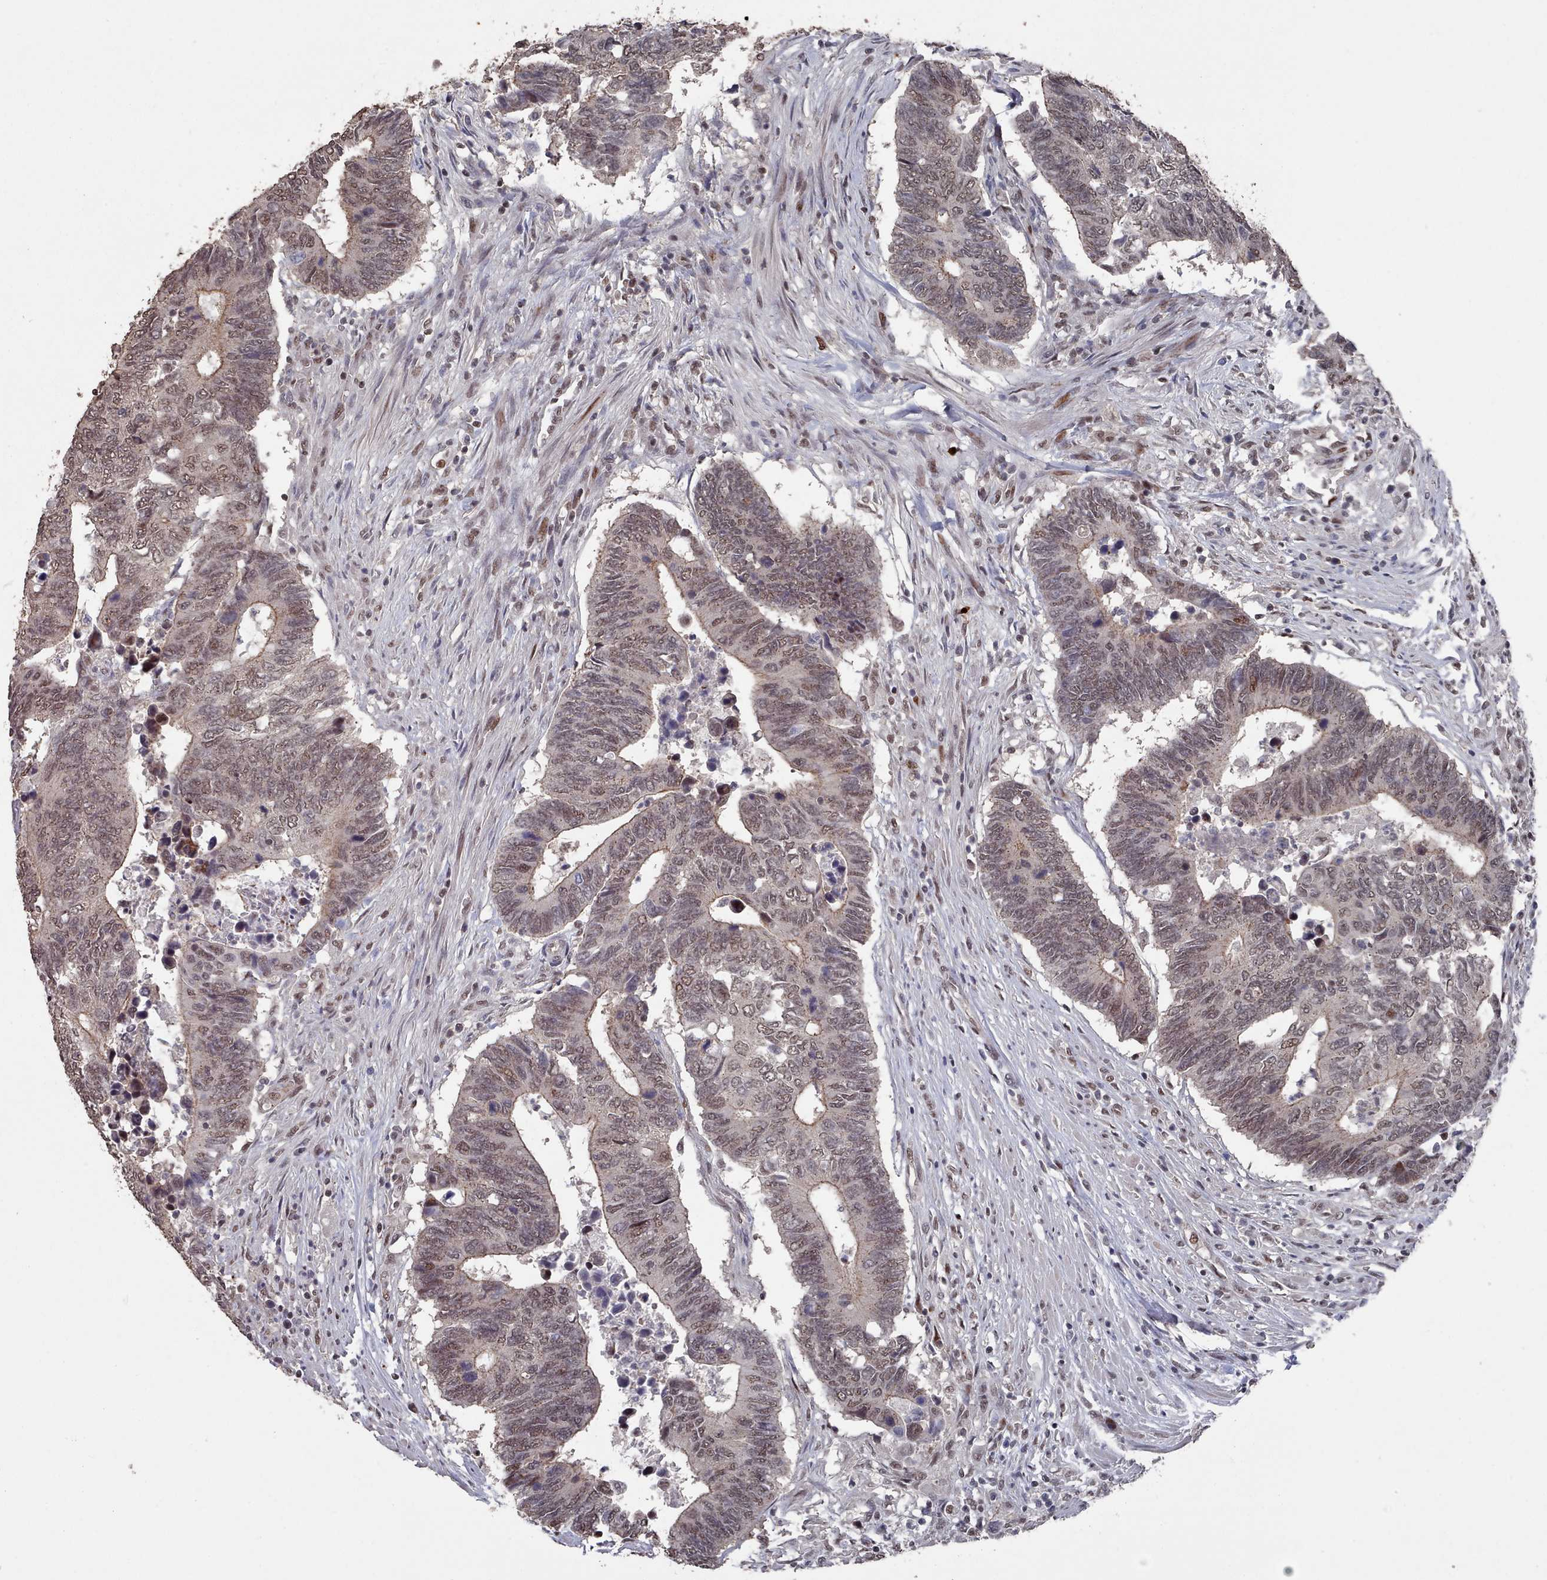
{"staining": {"intensity": "moderate", "quantity": ">75%", "location": "cytoplasmic/membranous,nuclear"}, "tissue": "colorectal cancer", "cell_type": "Tumor cells", "image_type": "cancer", "snomed": [{"axis": "morphology", "description": "Adenocarcinoma, NOS"}, {"axis": "topography", "description": "Colon"}], "caption": "Colorectal adenocarcinoma tissue displays moderate cytoplasmic/membranous and nuclear expression in approximately >75% of tumor cells (DAB IHC, brown staining for protein, blue staining for nuclei).", "gene": "PNRC2", "patient": {"sex": "male", "age": 87}}